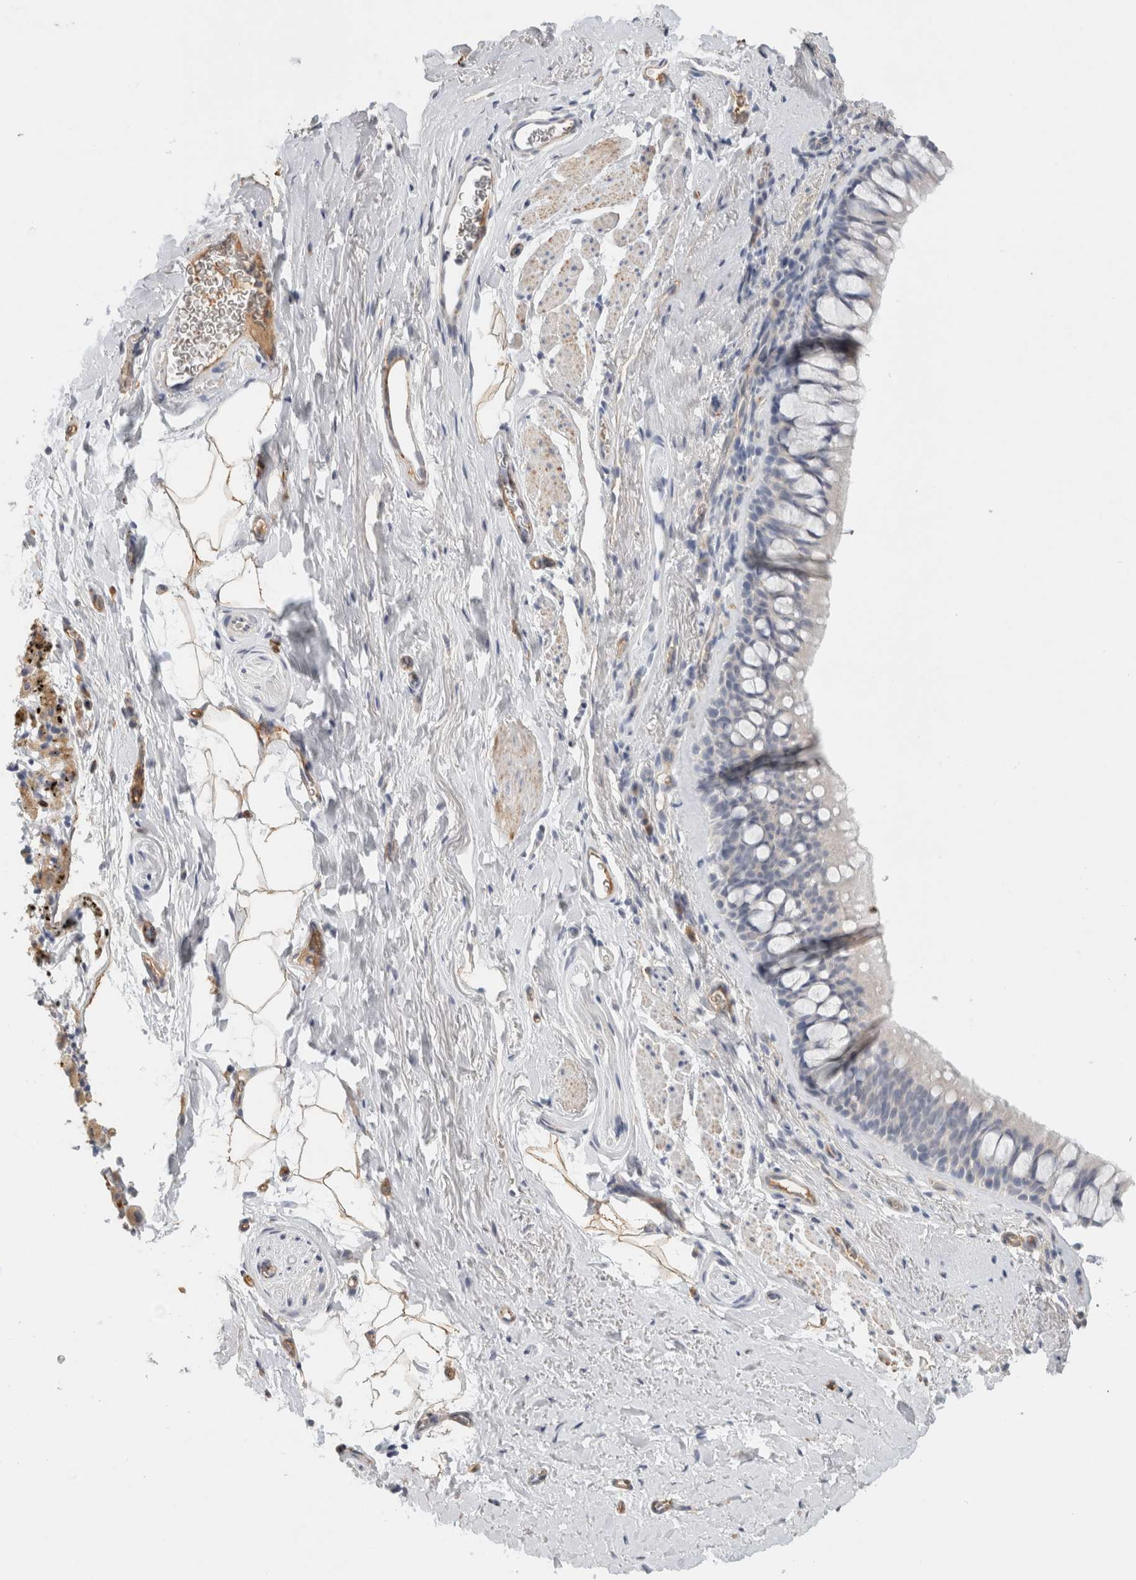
{"staining": {"intensity": "negative", "quantity": "none", "location": "none"}, "tissue": "bronchus", "cell_type": "Respiratory epithelial cells", "image_type": "normal", "snomed": [{"axis": "morphology", "description": "Normal tissue, NOS"}, {"axis": "topography", "description": "Cartilage tissue"}, {"axis": "topography", "description": "Bronchus"}], "caption": "High magnification brightfield microscopy of normal bronchus stained with DAB (3,3'-diaminobenzidine) (brown) and counterstained with hematoxylin (blue): respiratory epithelial cells show no significant staining. (Stains: DAB (3,3'-diaminobenzidine) immunohistochemistry (IHC) with hematoxylin counter stain, Microscopy: brightfield microscopy at high magnification).", "gene": "CD36", "patient": {"sex": "female", "age": 53}}